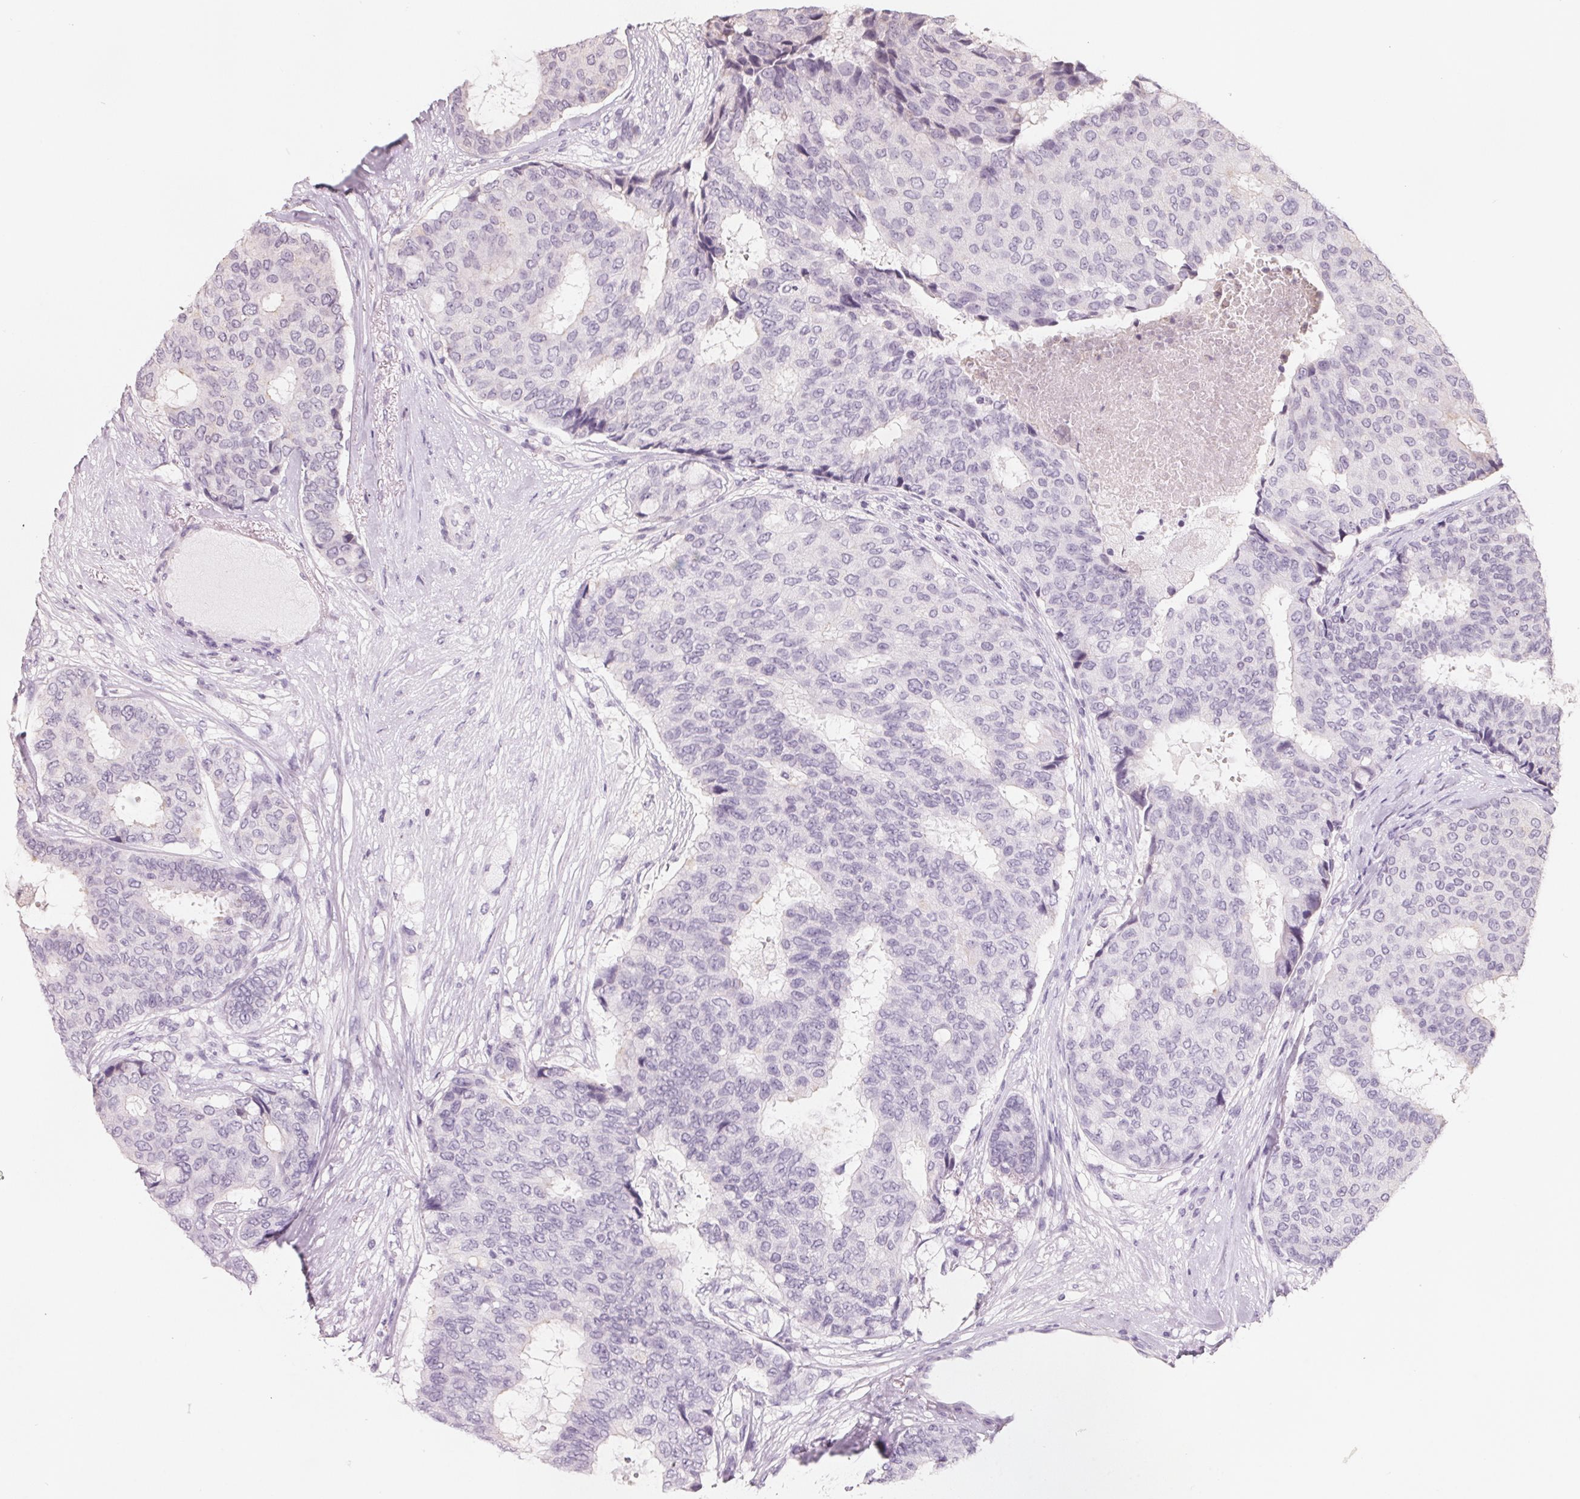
{"staining": {"intensity": "negative", "quantity": "none", "location": "none"}, "tissue": "breast cancer", "cell_type": "Tumor cells", "image_type": "cancer", "snomed": [{"axis": "morphology", "description": "Duct carcinoma"}, {"axis": "topography", "description": "Breast"}], "caption": "An IHC histopathology image of breast cancer is shown. There is no staining in tumor cells of breast cancer.", "gene": "FTCD", "patient": {"sex": "female", "age": 75}}